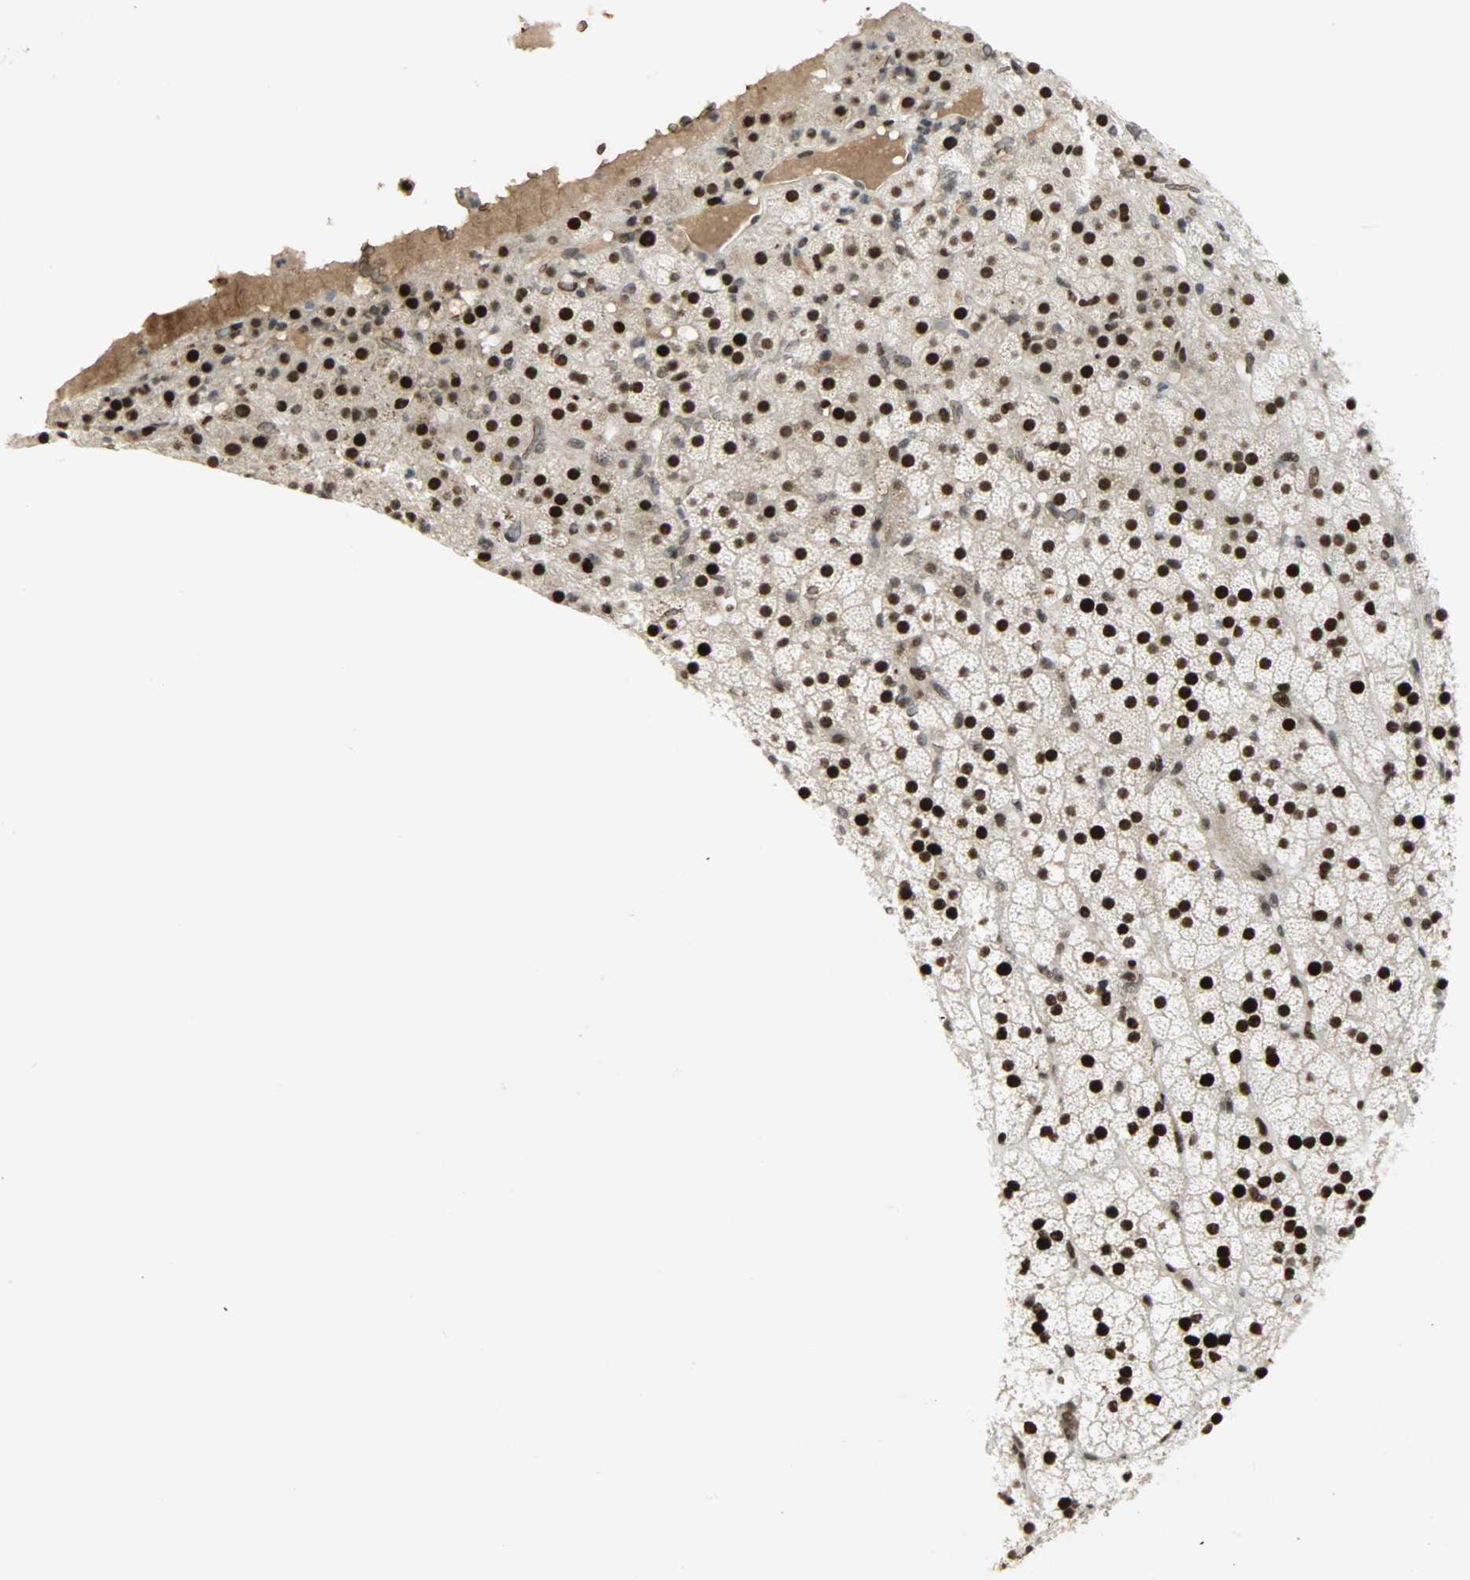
{"staining": {"intensity": "strong", "quantity": ">75%", "location": "cytoplasmic/membranous,nuclear"}, "tissue": "adrenal gland", "cell_type": "Glandular cells", "image_type": "normal", "snomed": [{"axis": "morphology", "description": "Normal tissue, NOS"}, {"axis": "topography", "description": "Adrenal gland"}], "caption": "Immunohistochemistry (DAB (3,3'-diaminobenzidine)) staining of unremarkable human adrenal gland reveals strong cytoplasmic/membranous,nuclear protein expression in approximately >75% of glandular cells. (DAB = brown stain, brightfield microscopy at high magnification).", "gene": "SNAI1", "patient": {"sex": "male", "age": 35}}